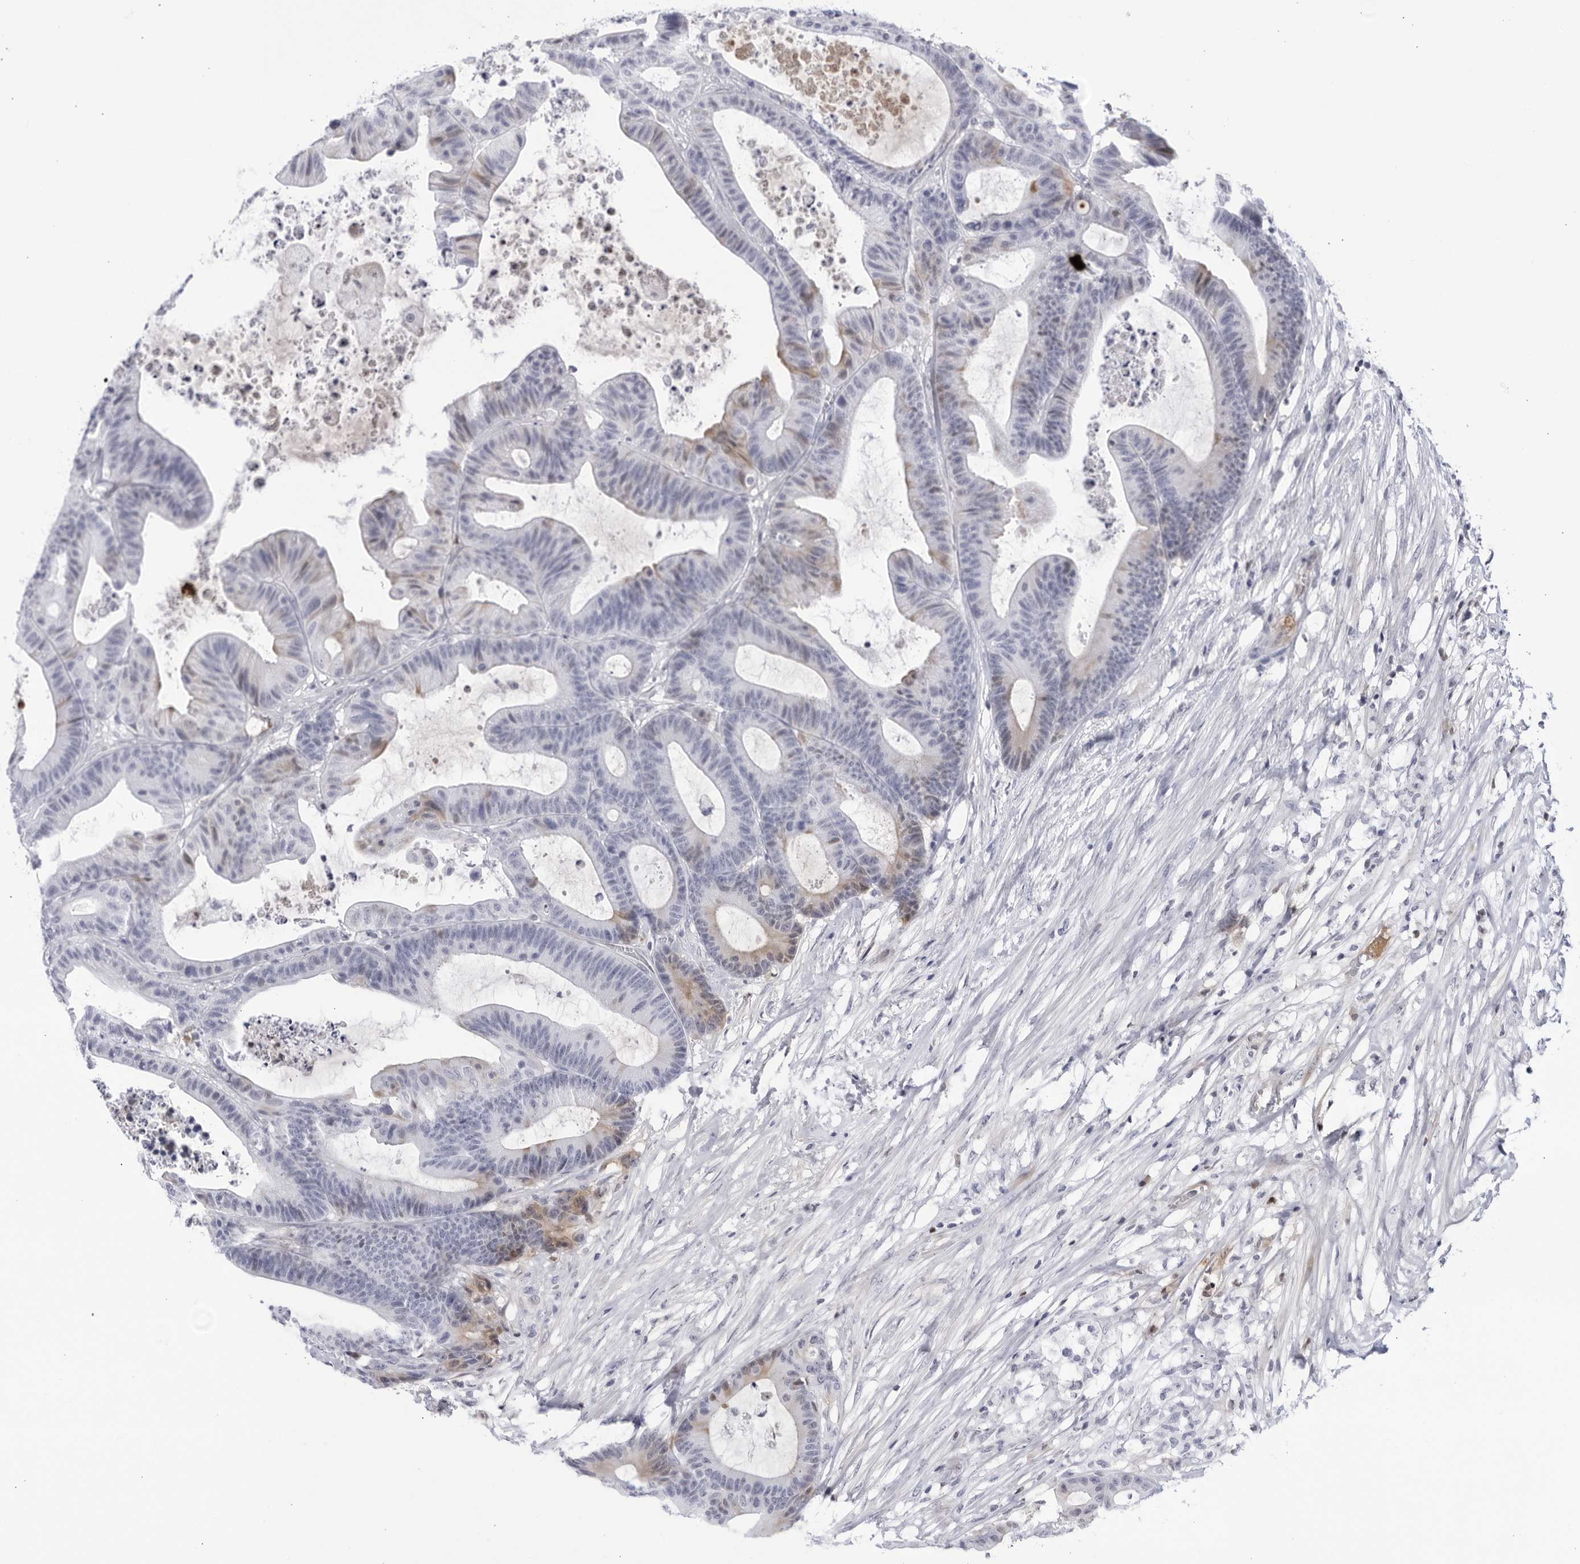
{"staining": {"intensity": "weak", "quantity": "<25%", "location": "cytoplasmic/membranous"}, "tissue": "colorectal cancer", "cell_type": "Tumor cells", "image_type": "cancer", "snomed": [{"axis": "morphology", "description": "Adenocarcinoma, NOS"}, {"axis": "topography", "description": "Colon"}], "caption": "An immunohistochemistry micrograph of colorectal cancer (adenocarcinoma) is shown. There is no staining in tumor cells of colorectal cancer (adenocarcinoma). The staining was performed using DAB to visualize the protein expression in brown, while the nuclei were stained in blue with hematoxylin (Magnification: 20x).", "gene": "CNBD1", "patient": {"sex": "female", "age": 84}}